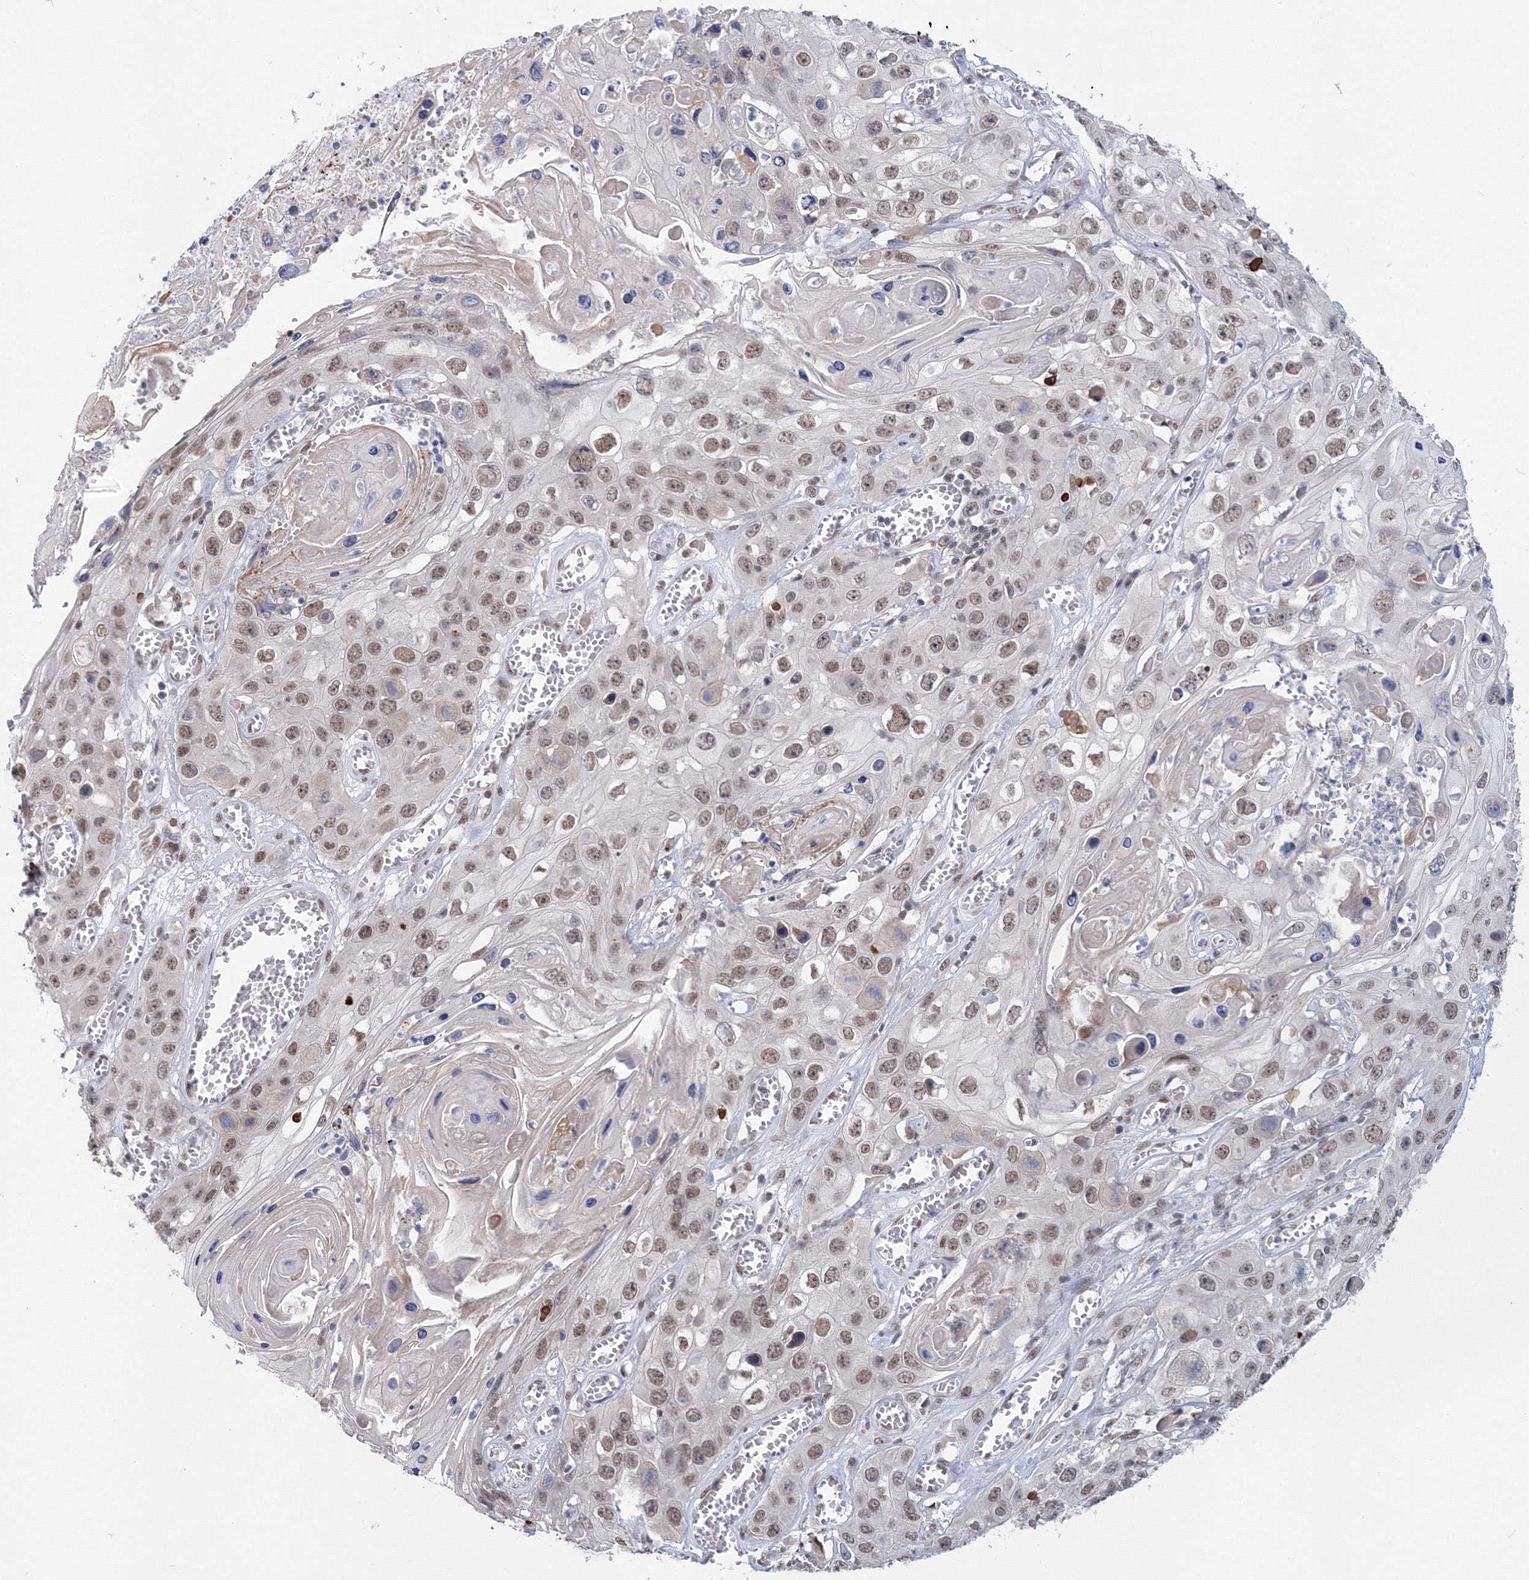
{"staining": {"intensity": "weak", "quantity": "25%-75%", "location": "nuclear"}, "tissue": "skin cancer", "cell_type": "Tumor cells", "image_type": "cancer", "snomed": [{"axis": "morphology", "description": "Squamous cell carcinoma, NOS"}, {"axis": "topography", "description": "Skin"}], "caption": "Protein staining demonstrates weak nuclear expression in approximately 25%-75% of tumor cells in skin cancer (squamous cell carcinoma).", "gene": "SF3B6", "patient": {"sex": "male", "age": 55}}